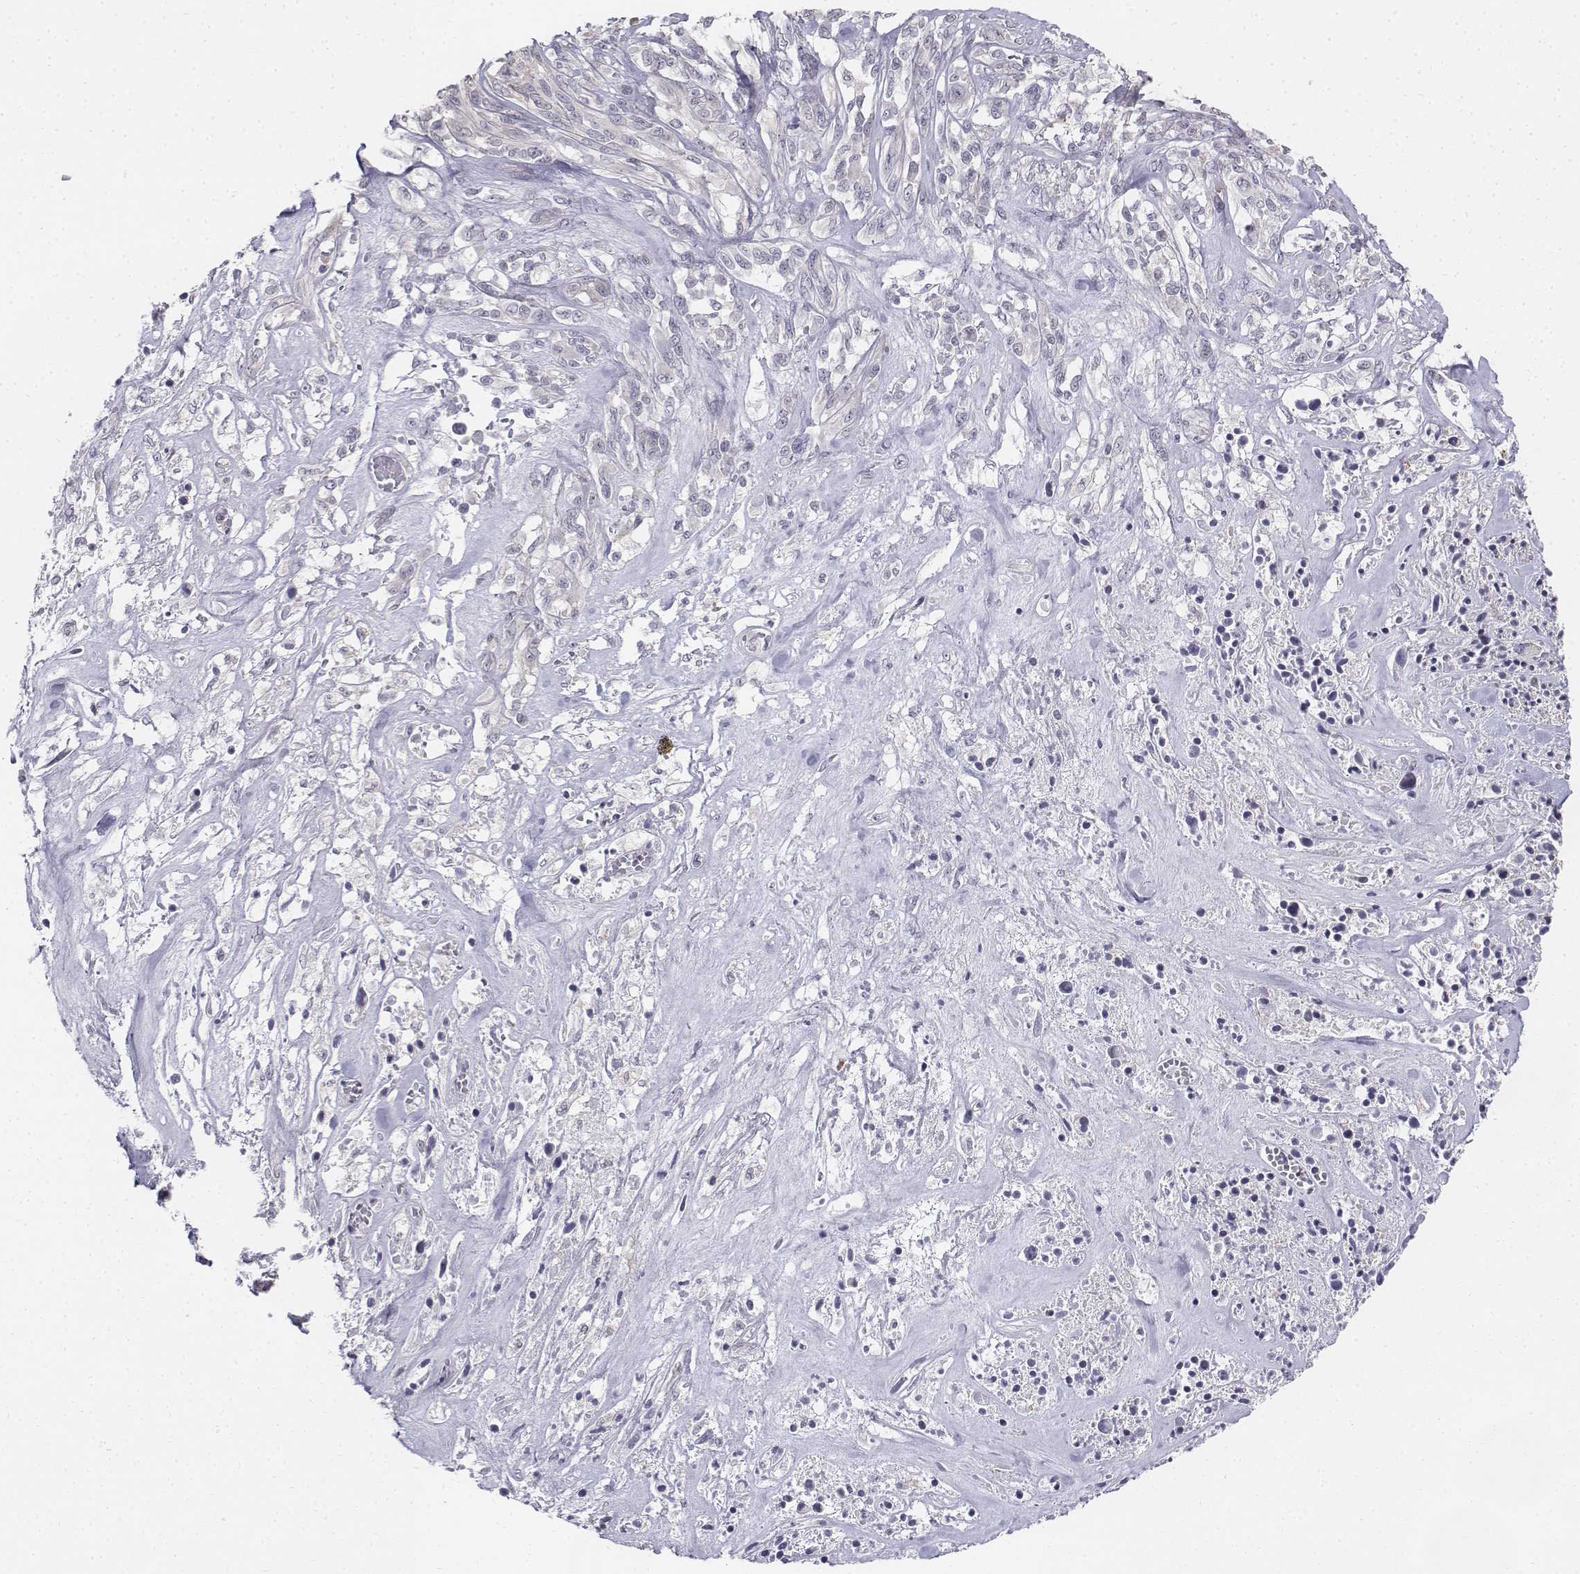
{"staining": {"intensity": "negative", "quantity": "none", "location": "none"}, "tissue": "melanoma", "cell_type": "Tumor cells", "image_type": "cancer", "snomed": [{"axis": "morphology", "description": "Malignant melanoma, NOS"}, {"axis": "topography", "description": "Skin"}], "caption": "DAB immunohistochemical staining of melanoma reveals no significant staining in tumor cells.", "gene": "PENK", "patient": {"sex": "female", "age": 91}}